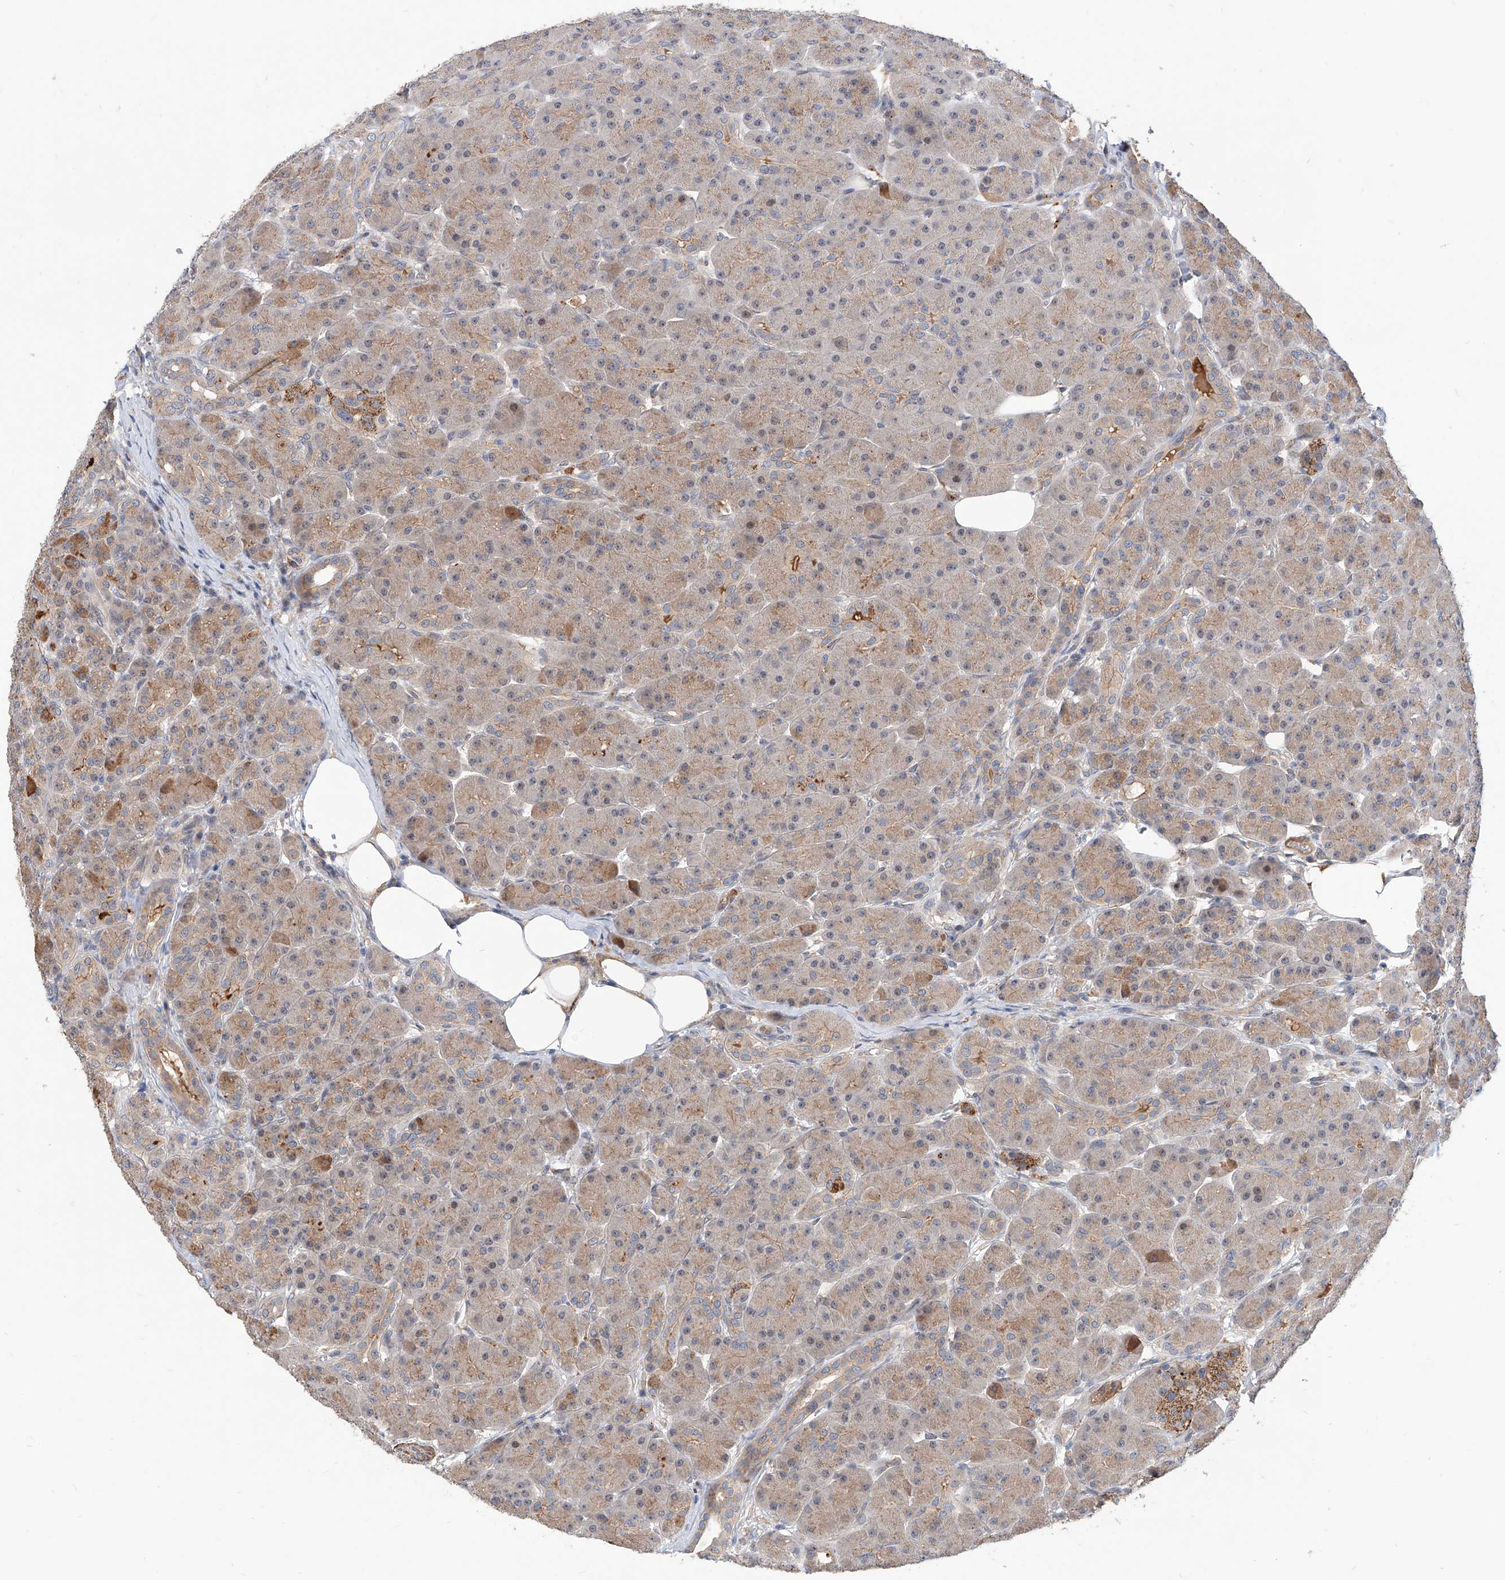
{"staining": {"intensity": "moderate", "quantity": "25%-75%", "location": "cytoplasmic/membranous"}, "tissue": "pancreas", "cell_type": "Exocrine glandular cells", "image_type": "normal", "snomed": [{"axis": "morphology", "description": "Normal tissue, NOS"}, {"axis": "topography", "description": "Pancreas"}], "caption": "Human pancreas stained with a brown dye displays moderate cytoplasmic/membranous positive expression in about 25%-75% of exocrine glandular cells.", "gene": "MAGEE2", "patient": {"sex": "male", "age": 63}}